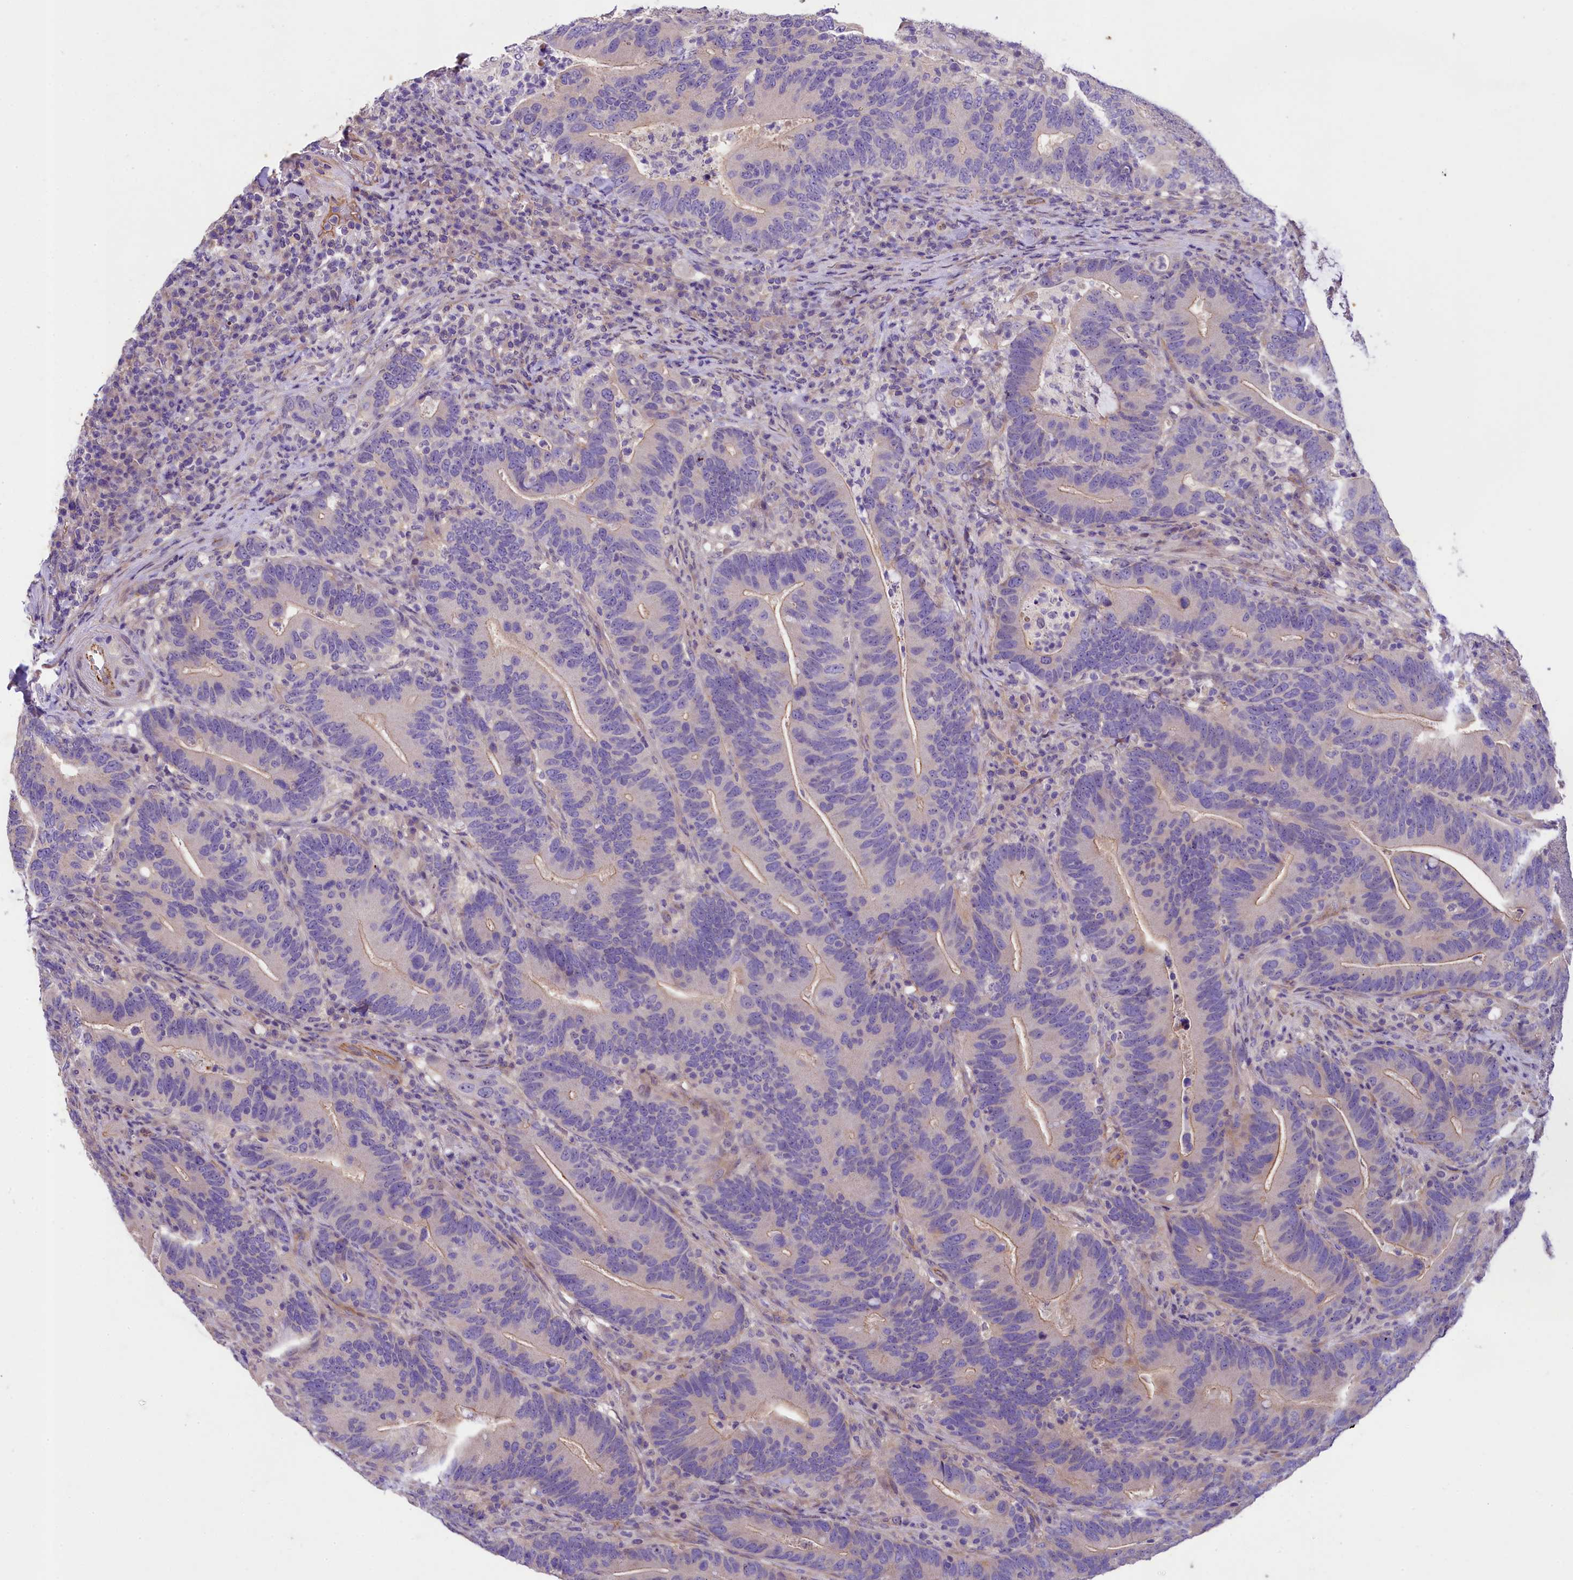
{"staining": {"intensity": "negative", "quantity": "none", "location": "none"}, "tissue": "colorectal cancer", "cell_type": "Tumor cells", "image_type": "cancer", "snomed": [{"axis": "morphology", "description": "Adenocarcinoma, NOS"}, {"axis": "topography", "description": "Colon"}], "caption": "A micrograph of colorectal adenocarcinoma stained for a protein exhibits no brown staining in tumor cells.", "gene": "UBXN6", "patient": {"sex": "female", "age": 66}}